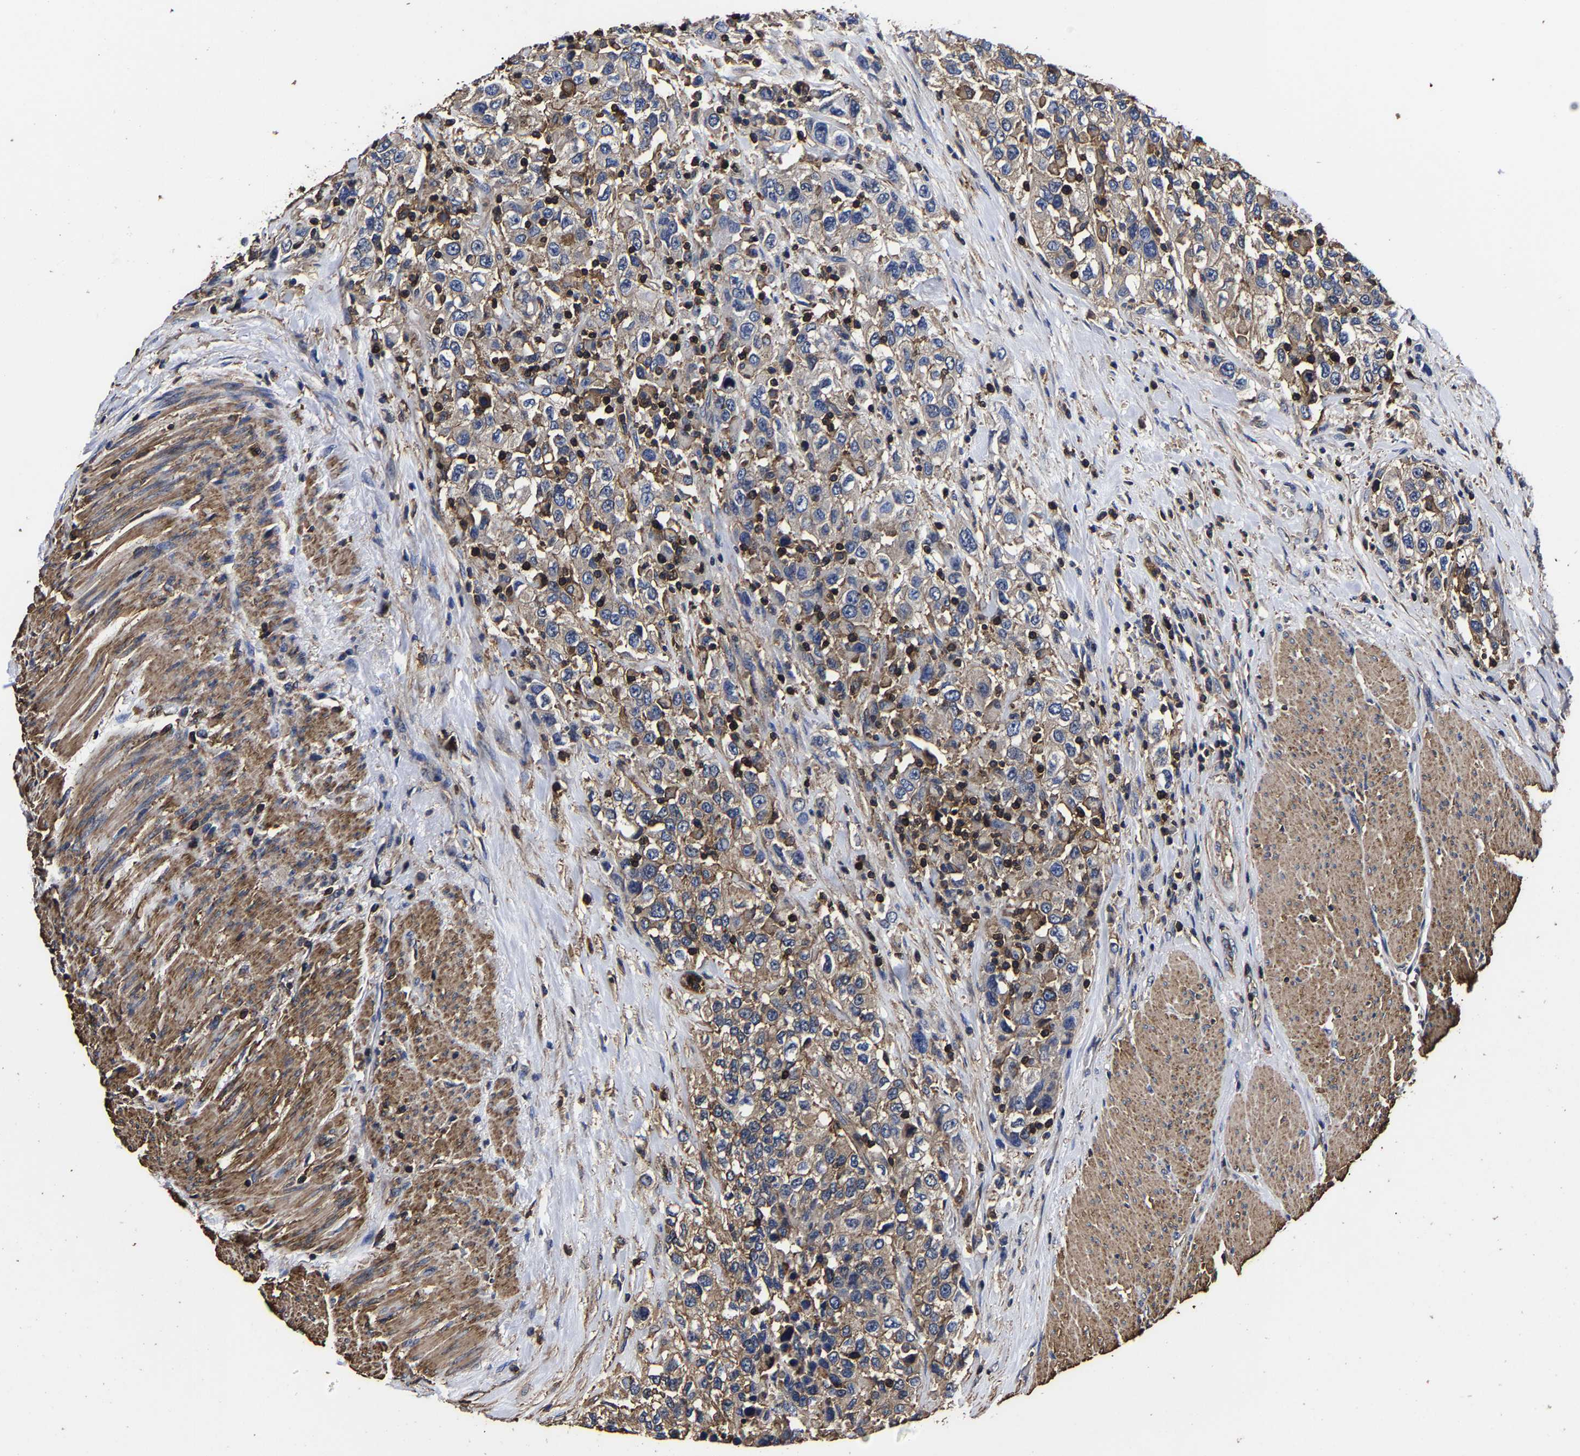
{"staining": {"intensity": "moderate", "quantity": ">75%", "location": "cytoplasmic/membranous"}, "tissue": "urothelial cancer", "cell_type": "Tumor cells", "image_type": "cancer", "snomed": [{"axis": "morphology", "description": "Urothelial carcinoma, High grade"}, {"axis": "topography", "description": "Urinary bladder"}], "caption": "Urothelial carcinoma (high-grade) stained for a protein exhibits moderate cytoplasmic/membranous positivity in tumor cells.", "gene": "SSH3", "patient": {"sex": "female", "age": 80}}